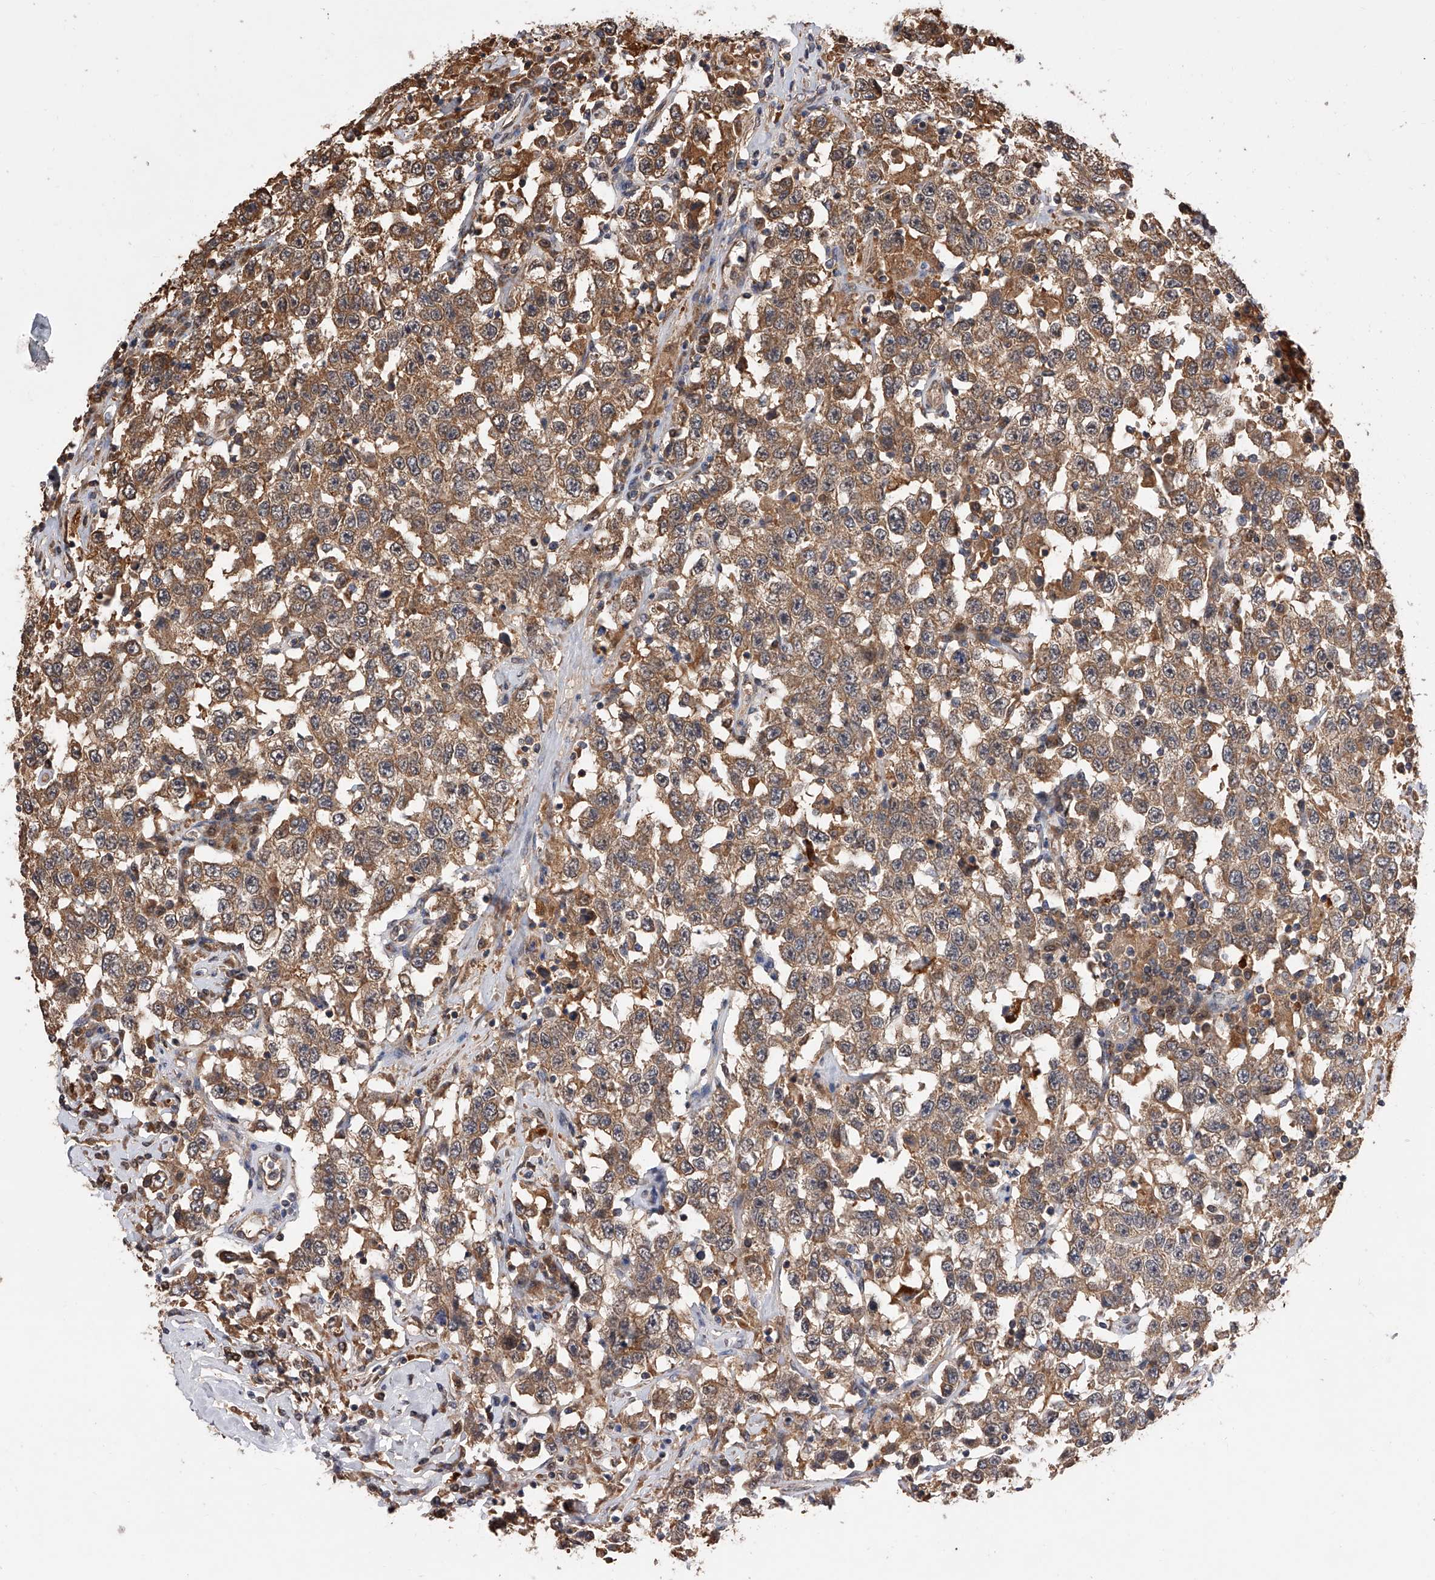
{"staining": {"intensity": "moderate", "quantity": ">75%", "location": "cytoplasmic/membranous"}, "tissue": "testis cancer", "cell_type": "Tumor cells", "image_type": "cancer", "snomed": [{"axis": "morphology", "description": "Seminoma, NOS"}, {"axis": "topography", "description": "Testis"}], "caption": "This histopathology image demonstrates IHC staining of testis seminoma, with medium moderate cytoplasmic/membranous positivity in approximately >75% of tumor cells.", "gene": "GMDS", "patient": {"sex": "male", "age": 41}}